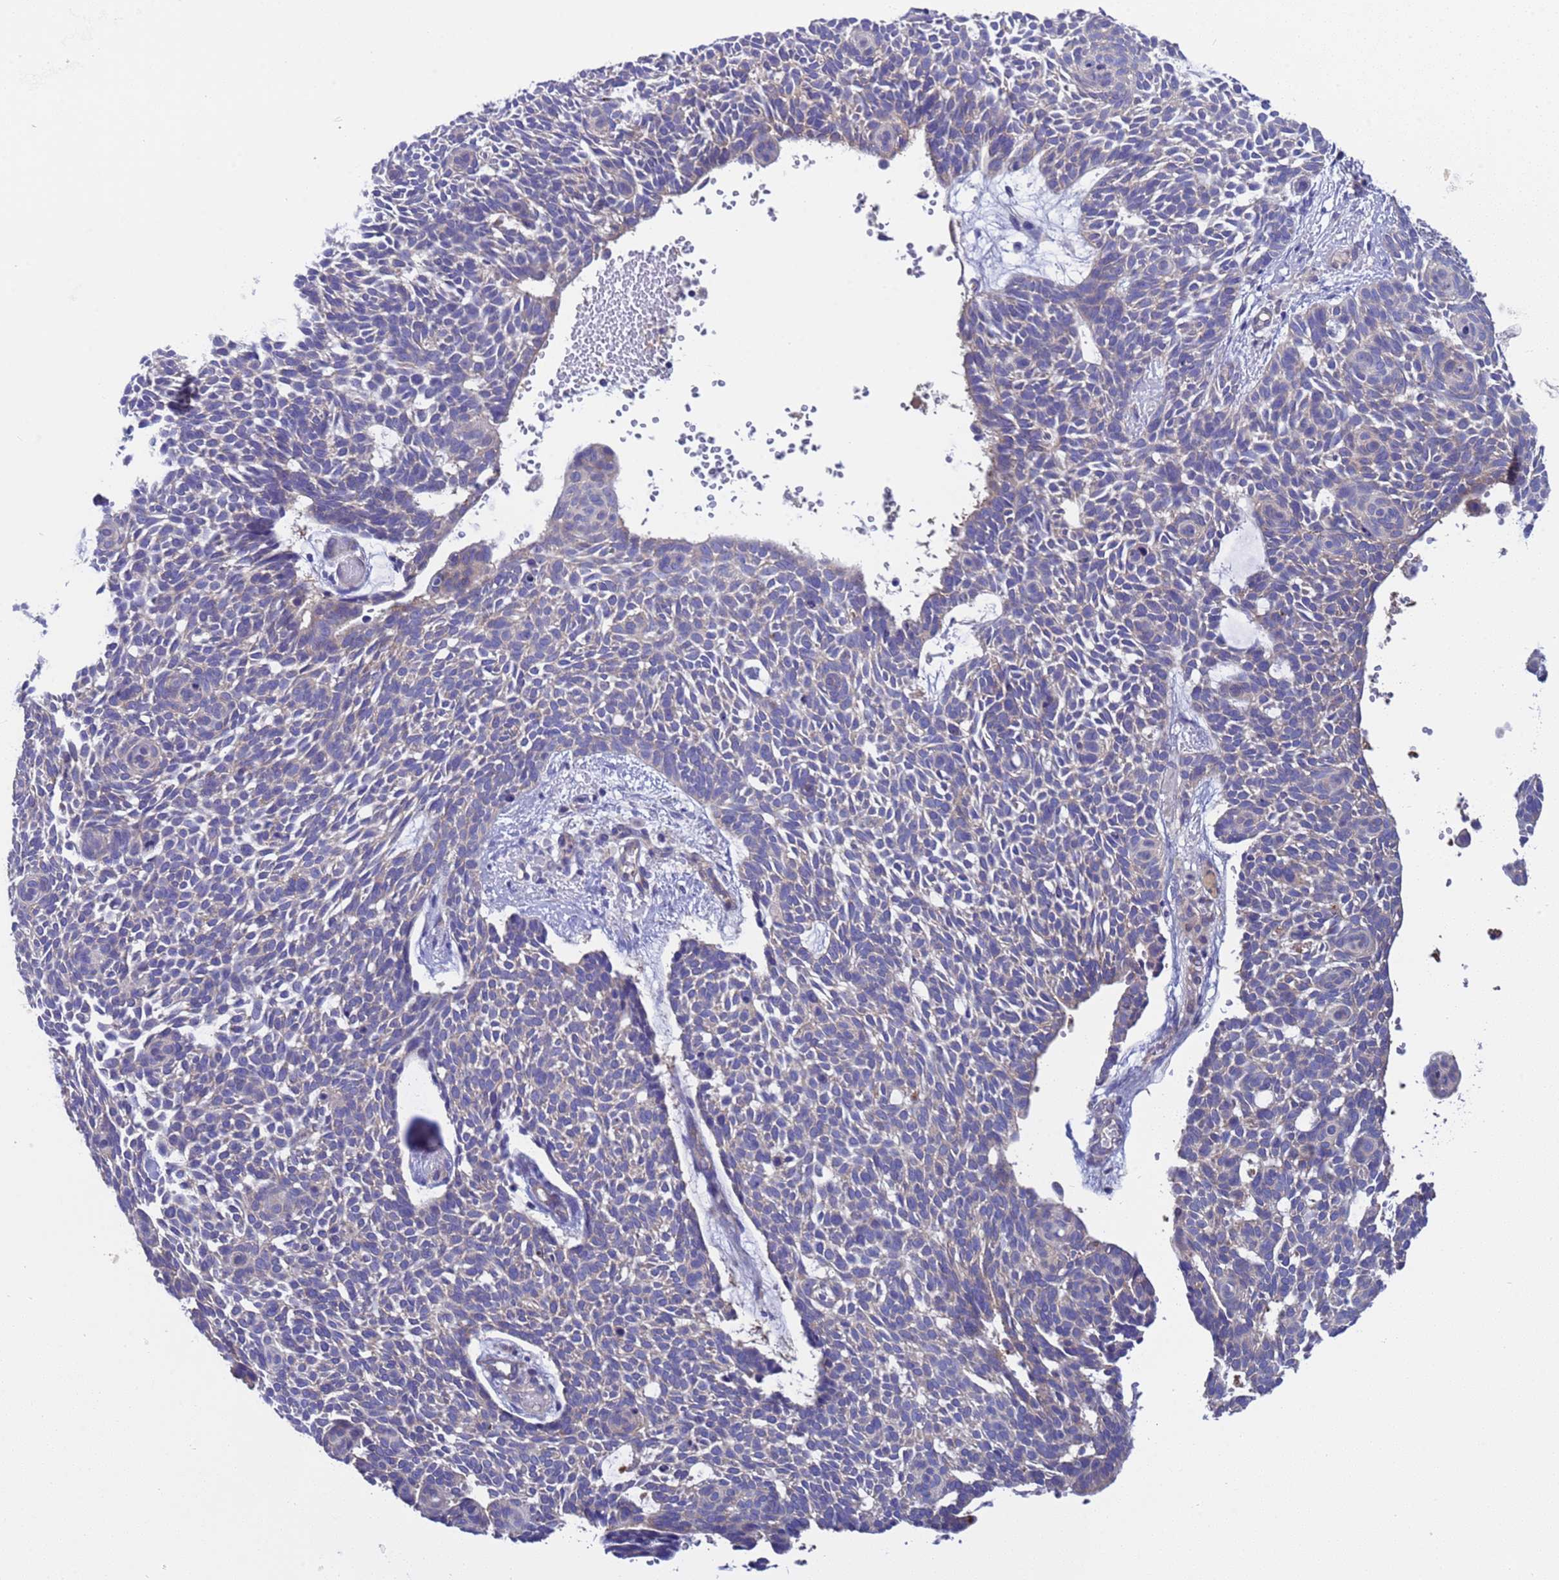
{"staining": {"intensity": "negative", "quantity": "none", "location": "none"}, "tissue": "skin cancer", "cell_type": "Tumor cells", "image_type": "cancer", "snomed": [{"axis": "morphology", "description": "Basal cell carcinoma"}, {"axis": "topography", "description": "Skin"}], "caption": "Tumor cells are negative for brown protein staining in skin cancer.", "gene": "RC3H2", "patient": {"sex": "male", "age": 61}}